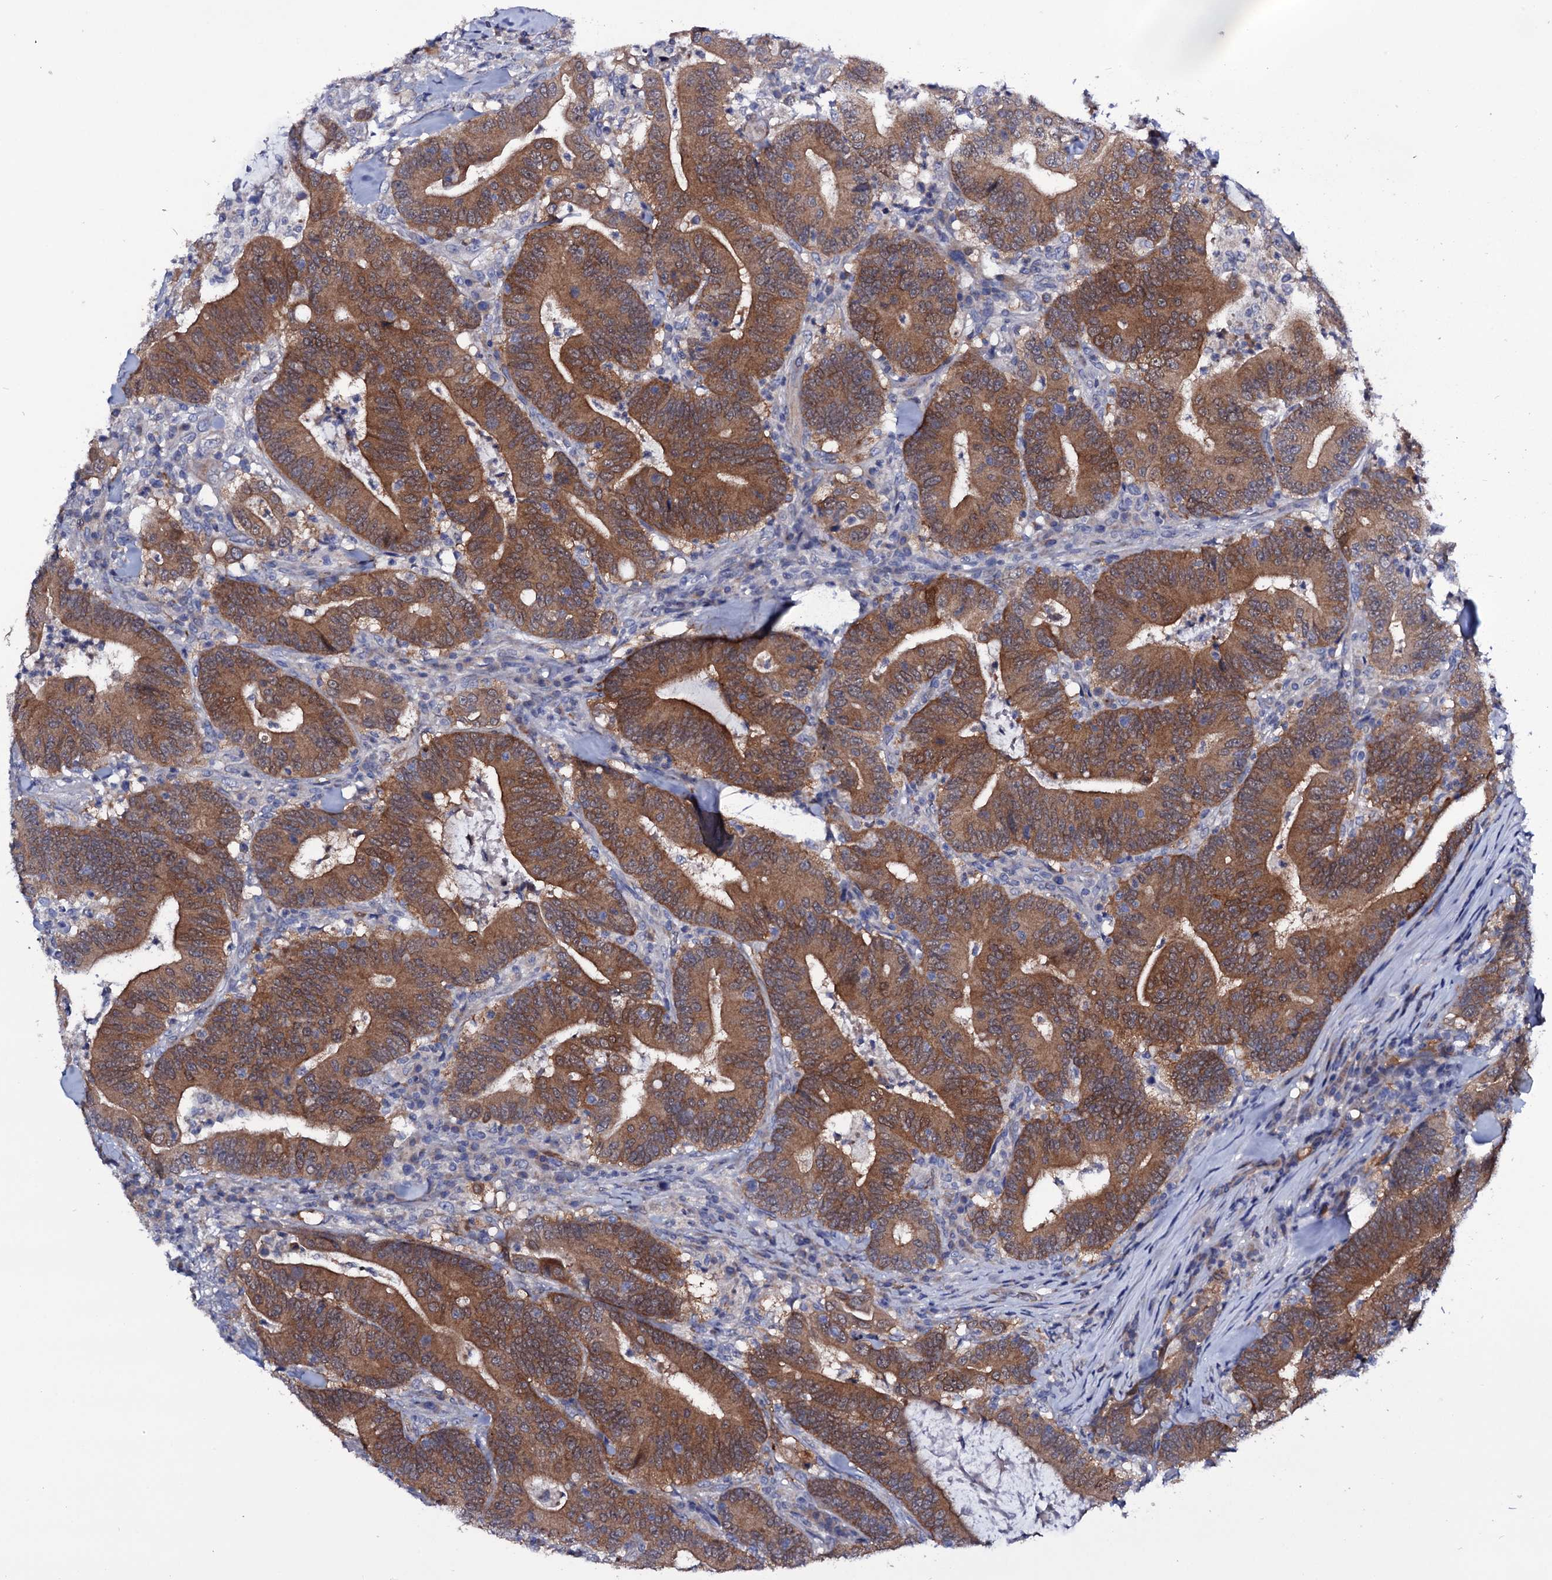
{"staining": {"intensity": "strong", "quantity": ">75%", "location": "cytoplasmic/membranous"}, "tissue": "colorectal cancer", "cell_type": "Tumor cells", "image_type": "cancer", "snomed": [{"axis": "morphology", "description": "Adenocarcinoma, NOS"}, {"axis": "topography", "description": "Colon"}], "caption": "There is high levels of strong cytoplasmic/membranous positivity in tumor cells of colorectal cancer (adenocarcinoma), as demonstrated by immunohistochemical staining (brown color).", "gene": "BCL2L14", "patient": {"sex": "female", "age": 66}}